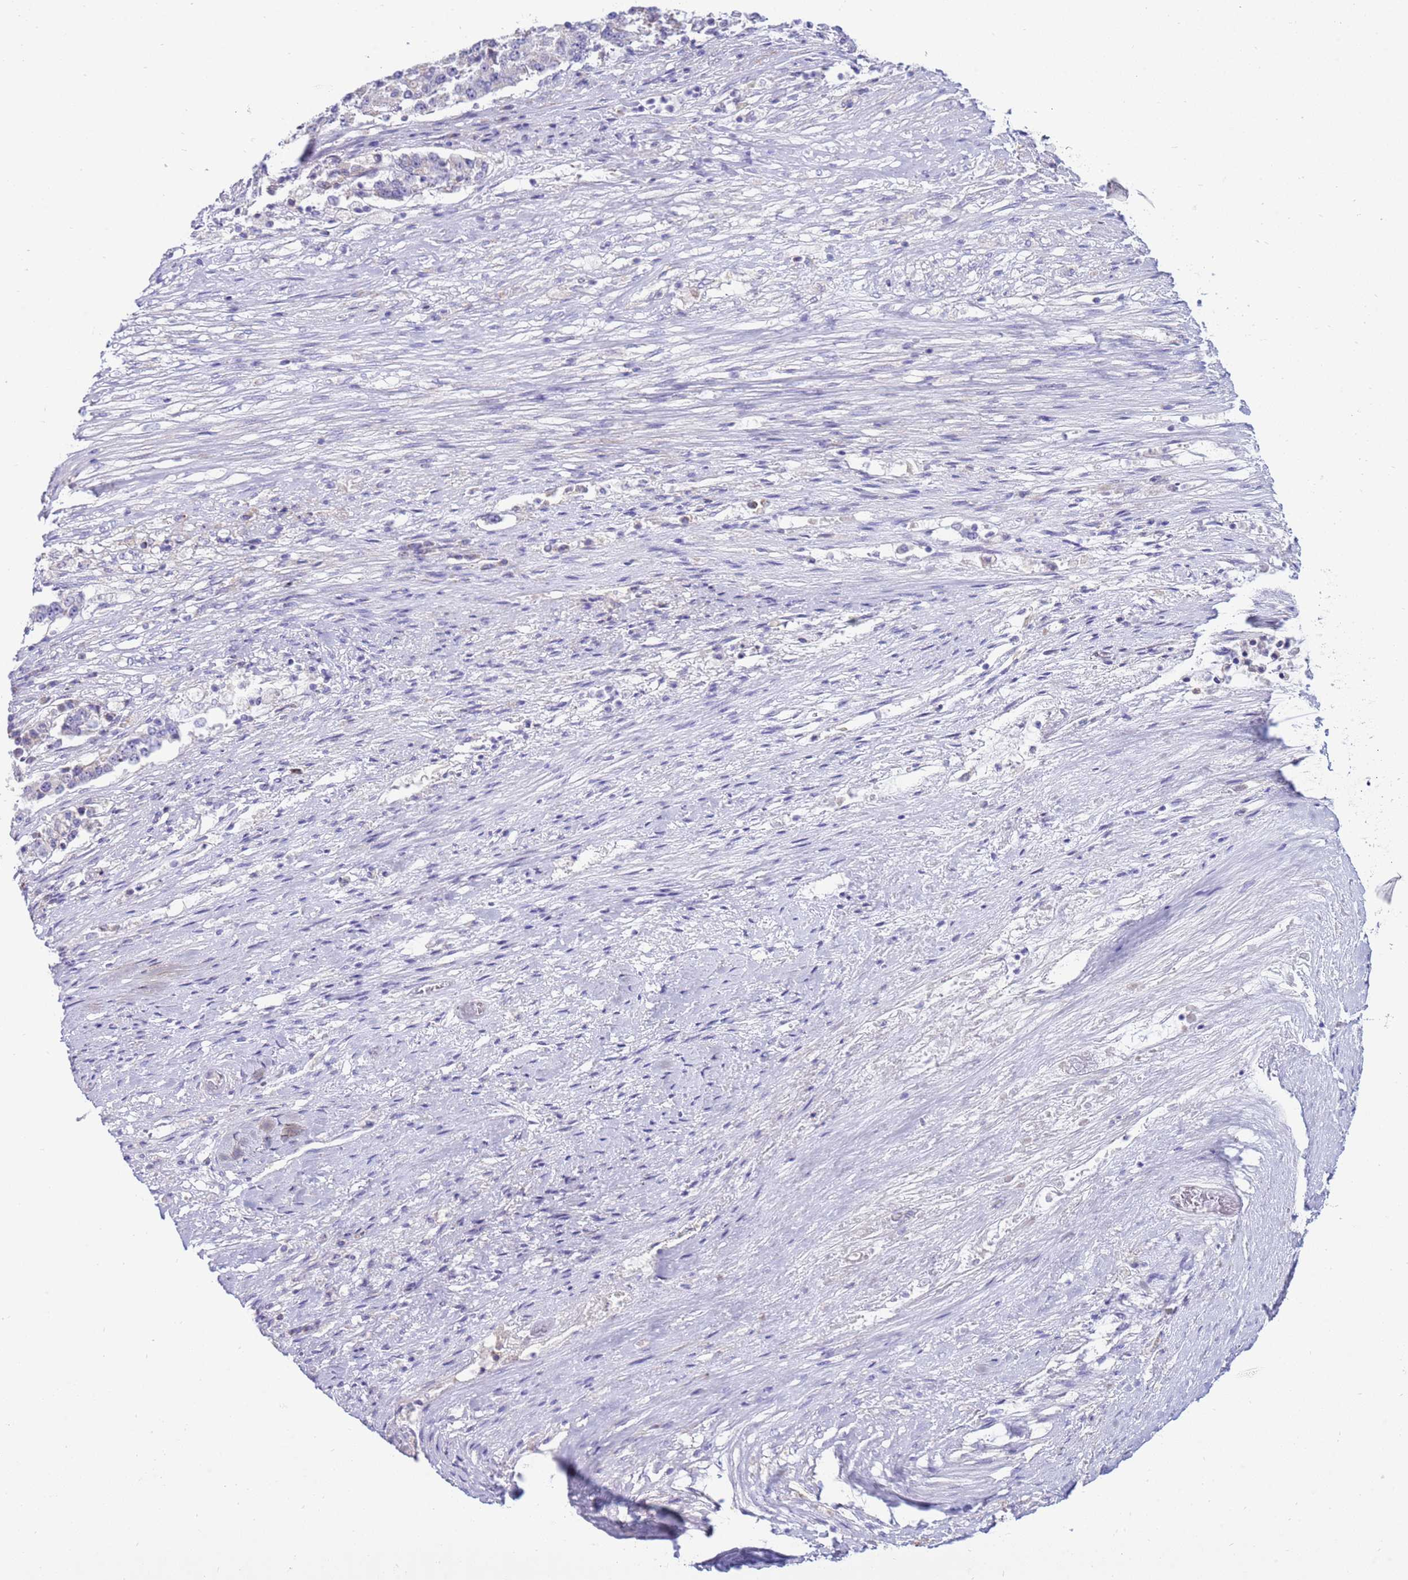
{"staining": {"intensity": "negative", "quantity": "none", "location": "none"}, "tissue": "stomach cancer", "cell_type": "Tumor cells", "image_type": "cancer", "snomed": [{"axis": "morphology", "description": "Adenocarcinoma, NOS"}, {"axis": "topography", "description": "Stomach"}], "caption": "Stomach cancer stained for a protein using immunohistochemistry demonstrates no expression tumor cells.", "gene": "IGF1R", "patient": {"sex": "male", "age": 59}}